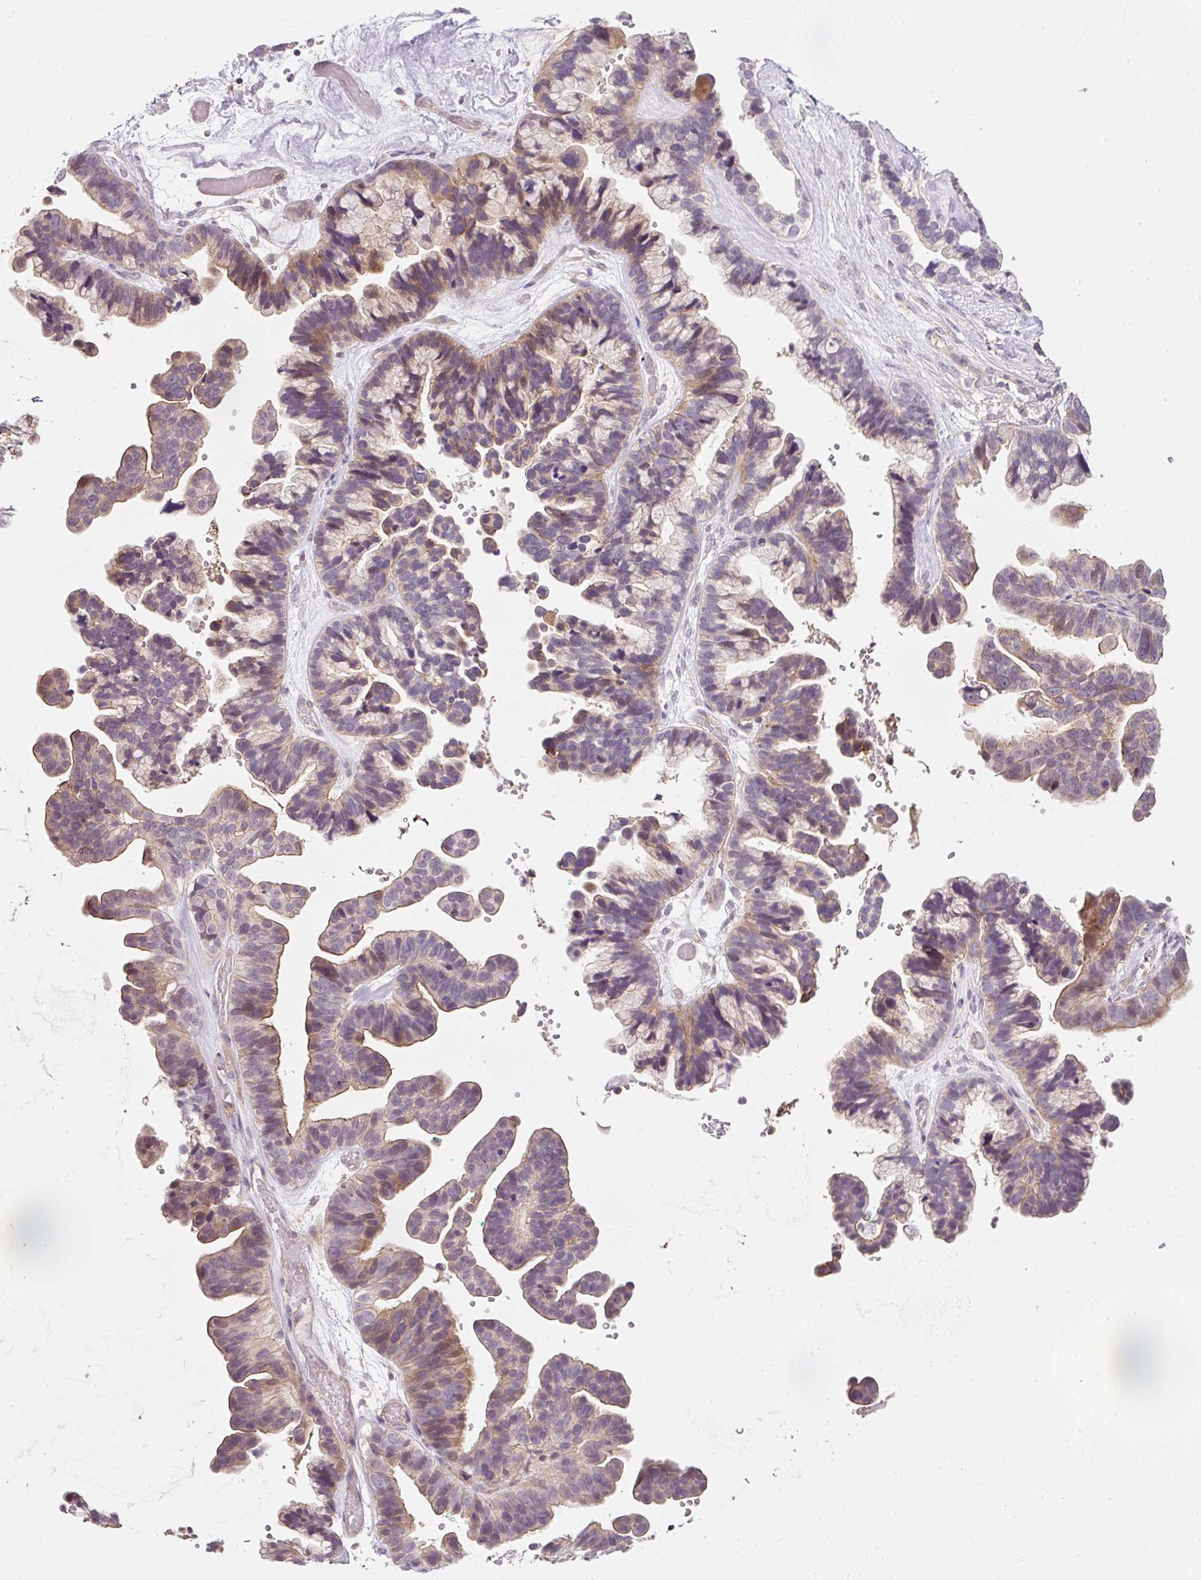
{"staining": {"intensity": "moderate", "quantity": "<25%", "location": "cytoplasmic/membranous"}, "tissue": "ovarian cancer", "cell_type": "Tumor cells", "image_type": "cancer", "snomed": [{"axis": "morphology", "description": "Cystadenocarcinoma, serous, NOS"}, {"axis": "topography", "description": "Ovary"}], "caption": "The image exhibits immunohistochemical staining of ovarian cancer (serous cystadenocarcinoma). There is moderate cytoplasmic/membranous positivity is present in about <25% of tumor cells.", "gene": "TIRAP", "patient": {"sex": "female", "age": 56}}